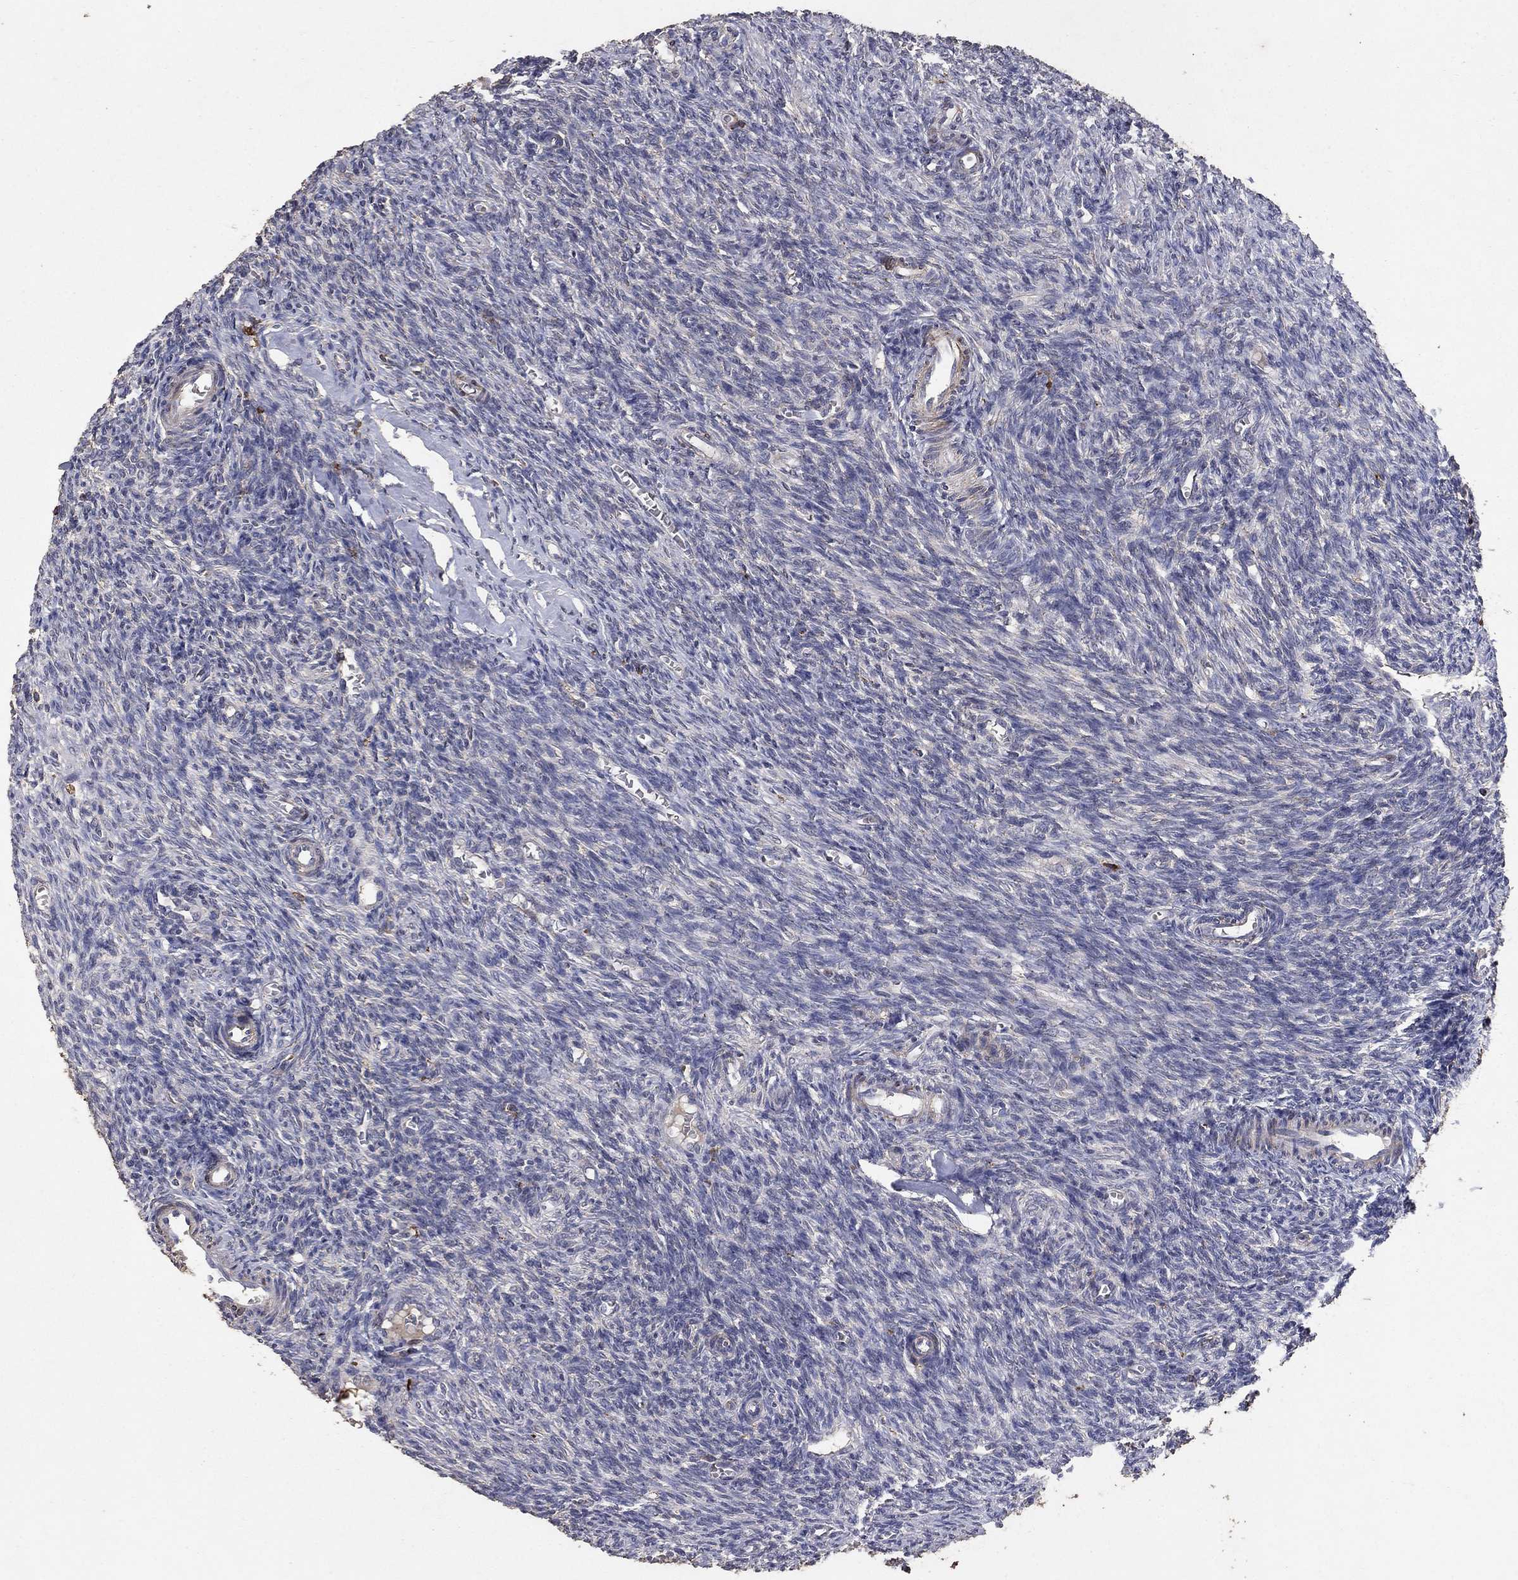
{"staining": {"intensity": "strong", "quantity": "25%-75%", "location": "cytoplasmic/membranous"}, "tissue": "ovary", "cell_type": "Follicle cells", "image_type": "normal", "snomed": [{"axis": "morphology", "description": "Normal tissue, NOS"}, {"axis": "topography", "description": "Ovary"}], "caption": "Ovary stained for a protein displays strong cytoplasmic/membranous positivity in follicle cells. The staining was performed using DAB (3,3'-diaminobenzidine), with brown indicating positive protein expression. Nuclei are stained blue with hematoxylin.", "gene": "GPSM1", "patient": {"sex": "female", "age": 27}}